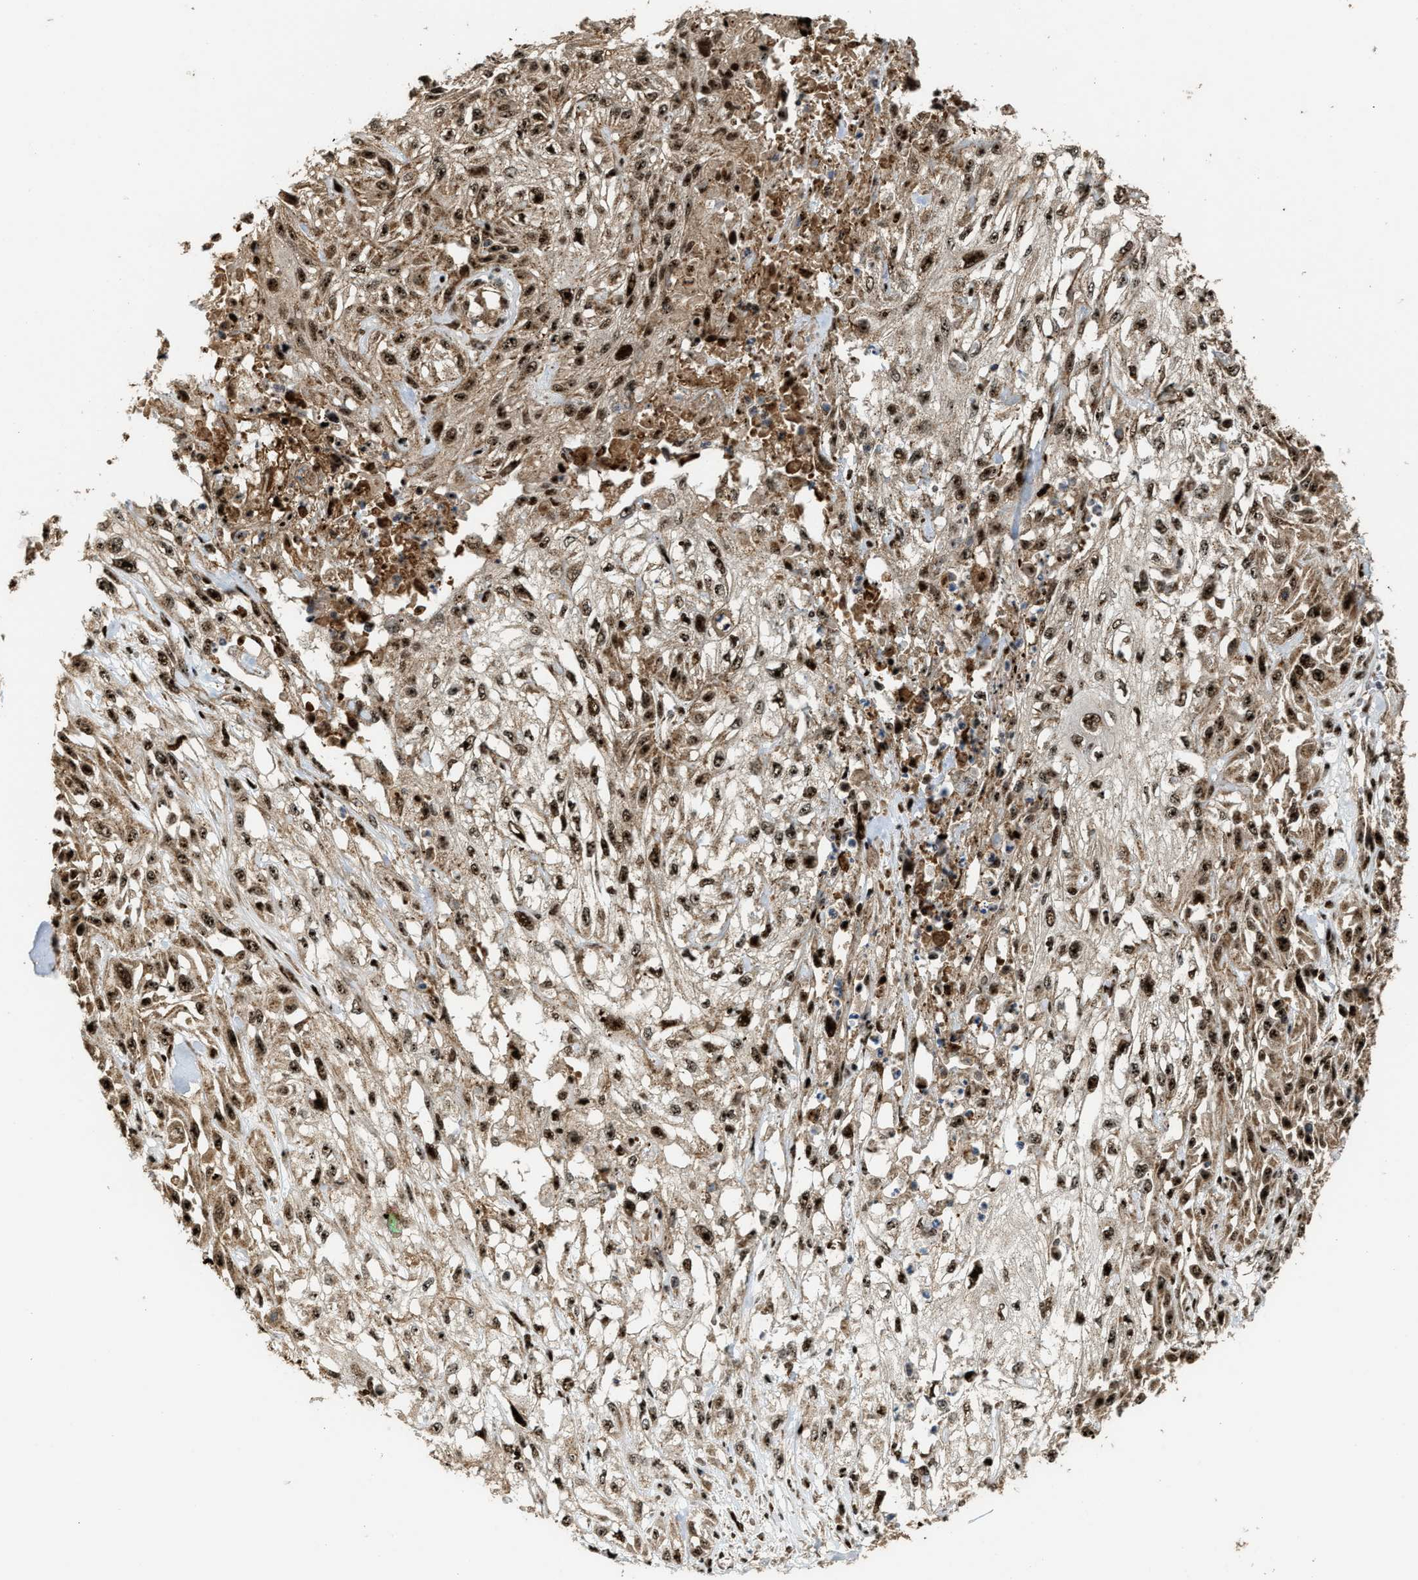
{"staining": {"intensity": "strong", "quantity": ">75%", "location": "cytoplasmic/membranous,nuclear"}, "tissue": "skin cancer", "cell_type": "Tumor cells", "image_type": "cancer", "snomed": [{"axis": "morphology", "description": "Squamous cell carcinoma, NOS"}, {"axis": "morphology", "description": "Squamous cell carcinoma, metastatic, NOS"}, {"axis": "topography", "description": "Skin"}, {"axis": "topography", "description": "Lymph node"}], "caption": "A brown stain highlights strong cytoplasmic/membranous and nuclear positivity of a protein in squamous cell carcinoma (skin) tumor cells.", "gene": "ZNF687", "patient": {"sex": "male", "age": 75}}